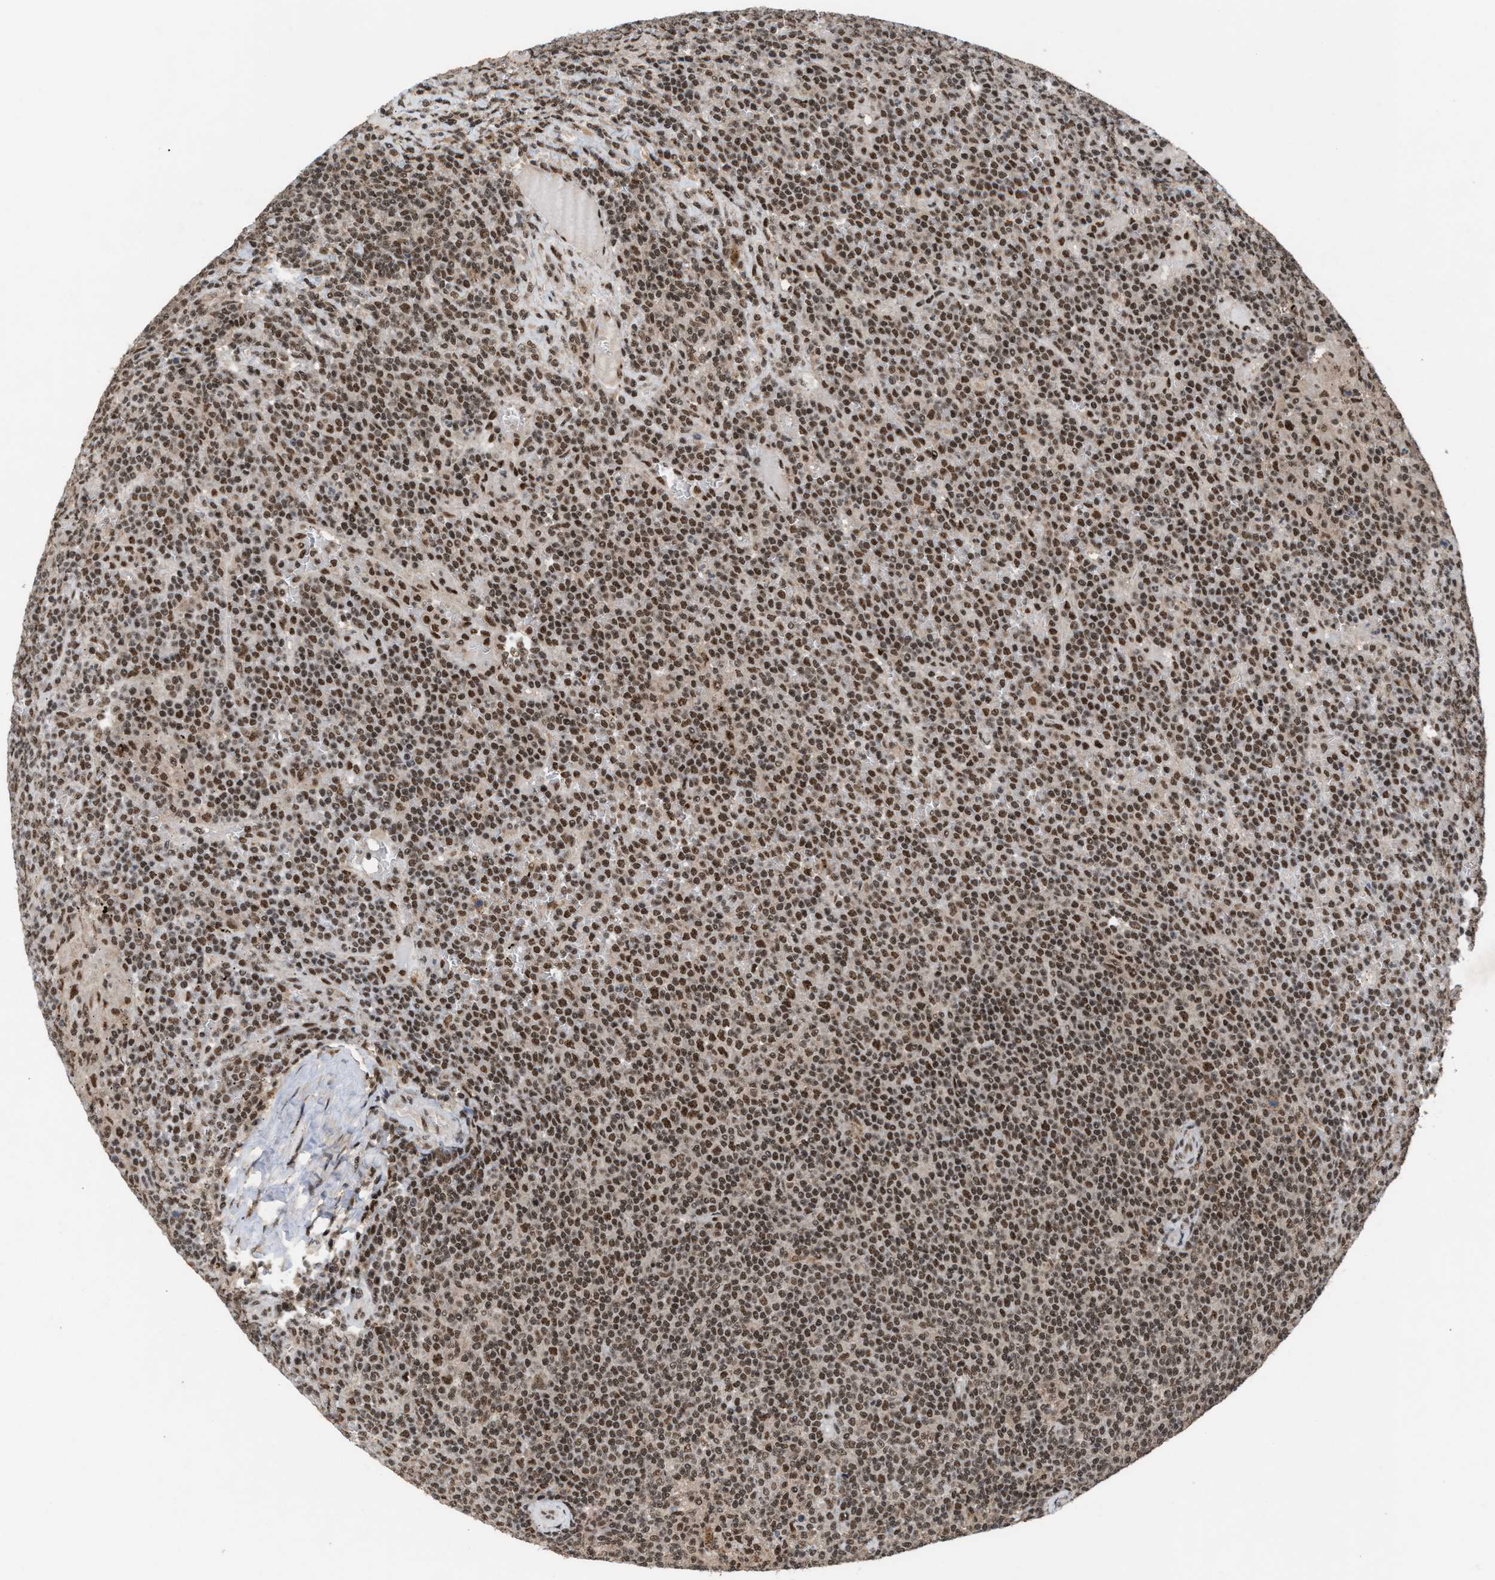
{"staining": {"intensity": "strong", "quantity": ">75%", "location": "nuclear"}, "tissue": "lymphoma", "cell_type": "Tumor cells", "image_type": "cancer", "snomed": [{"axis": "morphology", "description": "Malignant lymphoma, non-Hodgkin's type, Low grade"}, {"axis": "topography", "description": "Spleen"}], "caption": "Human lymphoma stained with a protein marker exhibits strong staining in tumor cells.", "gene": "PRPF4", "patient": {"sex": "female", "age": 19}}